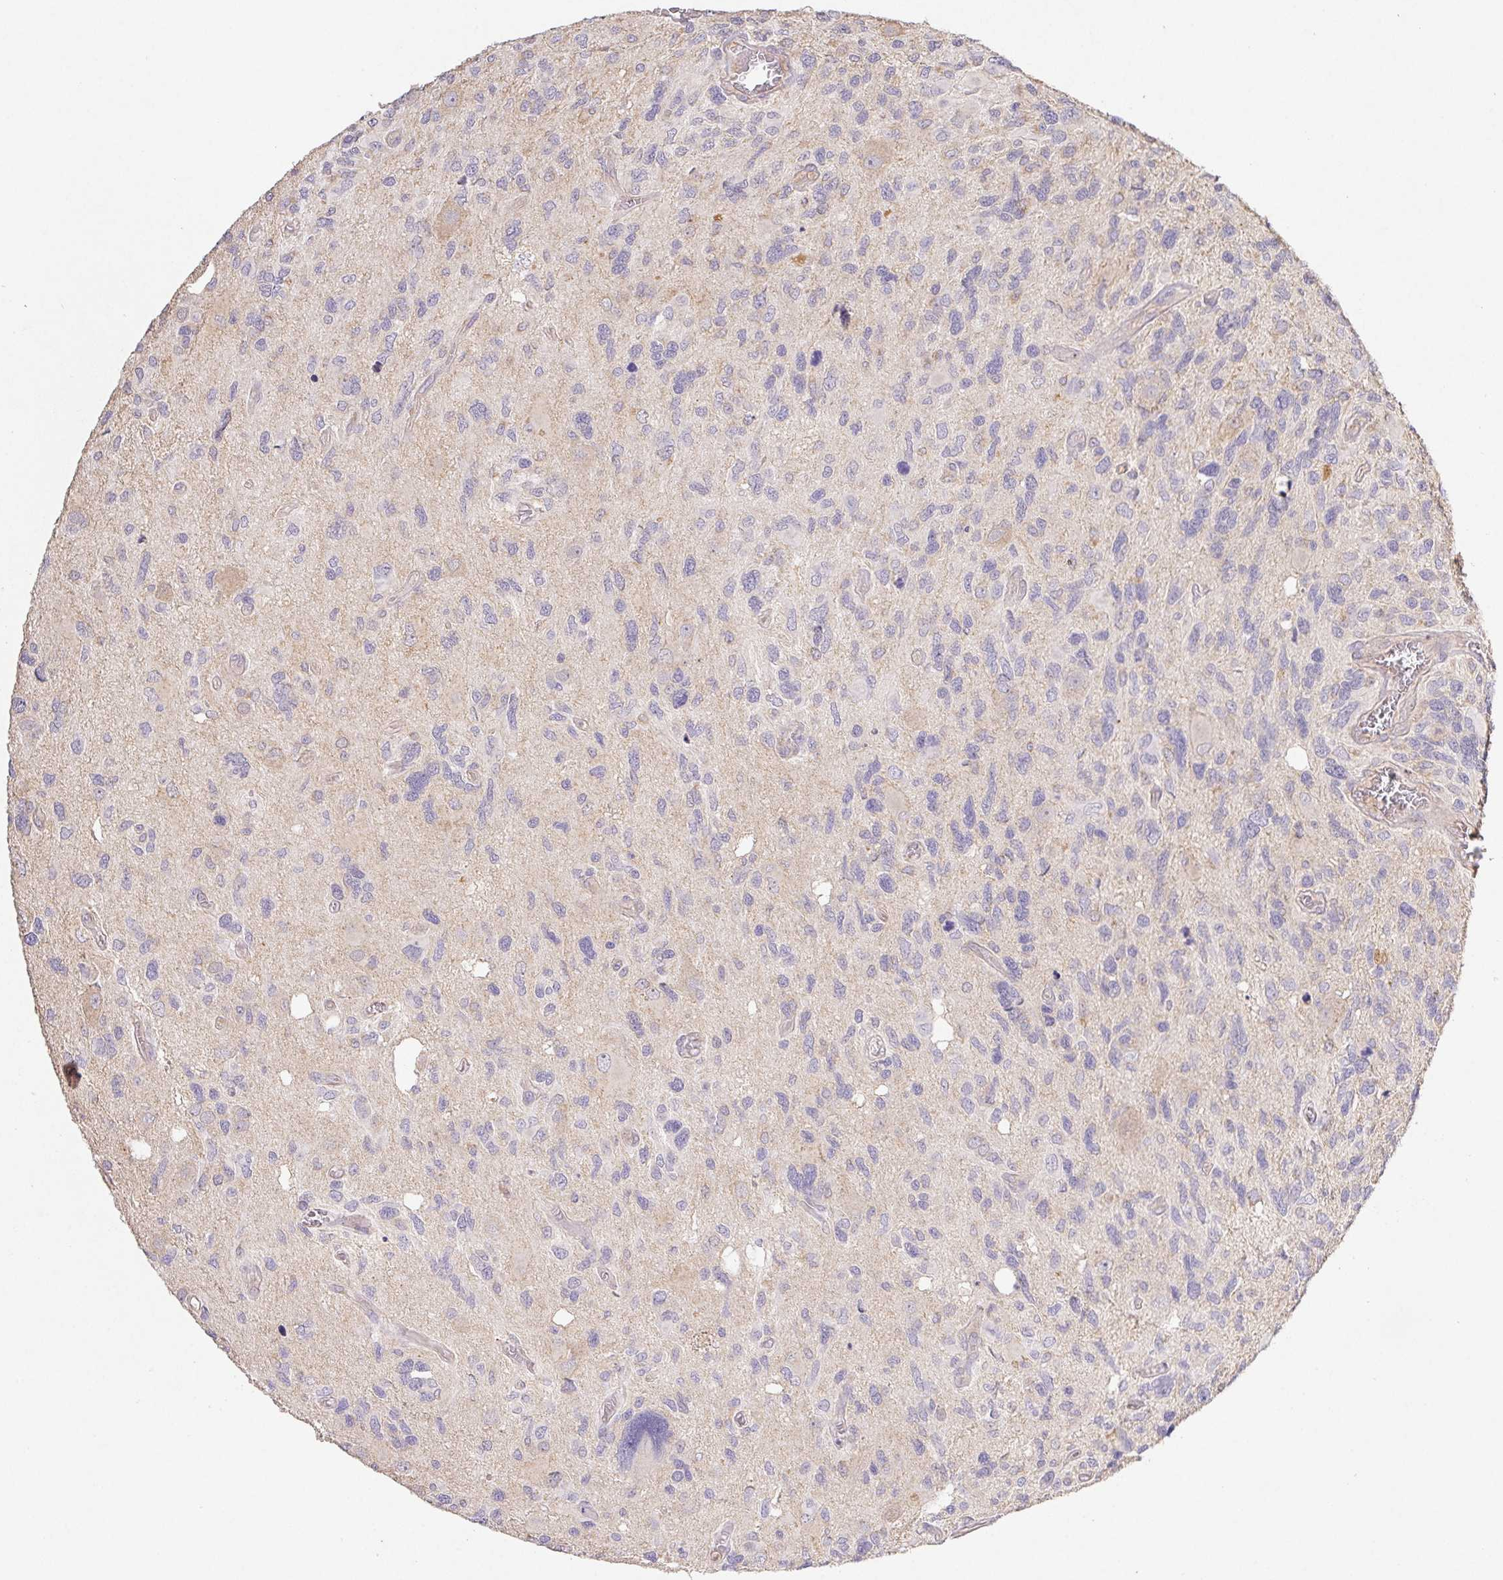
{"staining": {"intensity": "moderate", "quantity": "<25%", "location": "cytoplasmic/membranous"}, "tissue": "glioma", "cell_type": "Tumor cells", "image_type": "cancer", "snomed": [{"axis": "morphology", "description": "Glioma, malignant, High grade"}, {"axis": "topography", "description": "Brain"}], "caption": "Malignant glioma (high-grade) stained with IHC displays moderate cytoplasmic/membranous positivity in approximately <25% of tumor cells.", "gene": "RAB11A", "patient": {"sex": "male", "age": 49}}